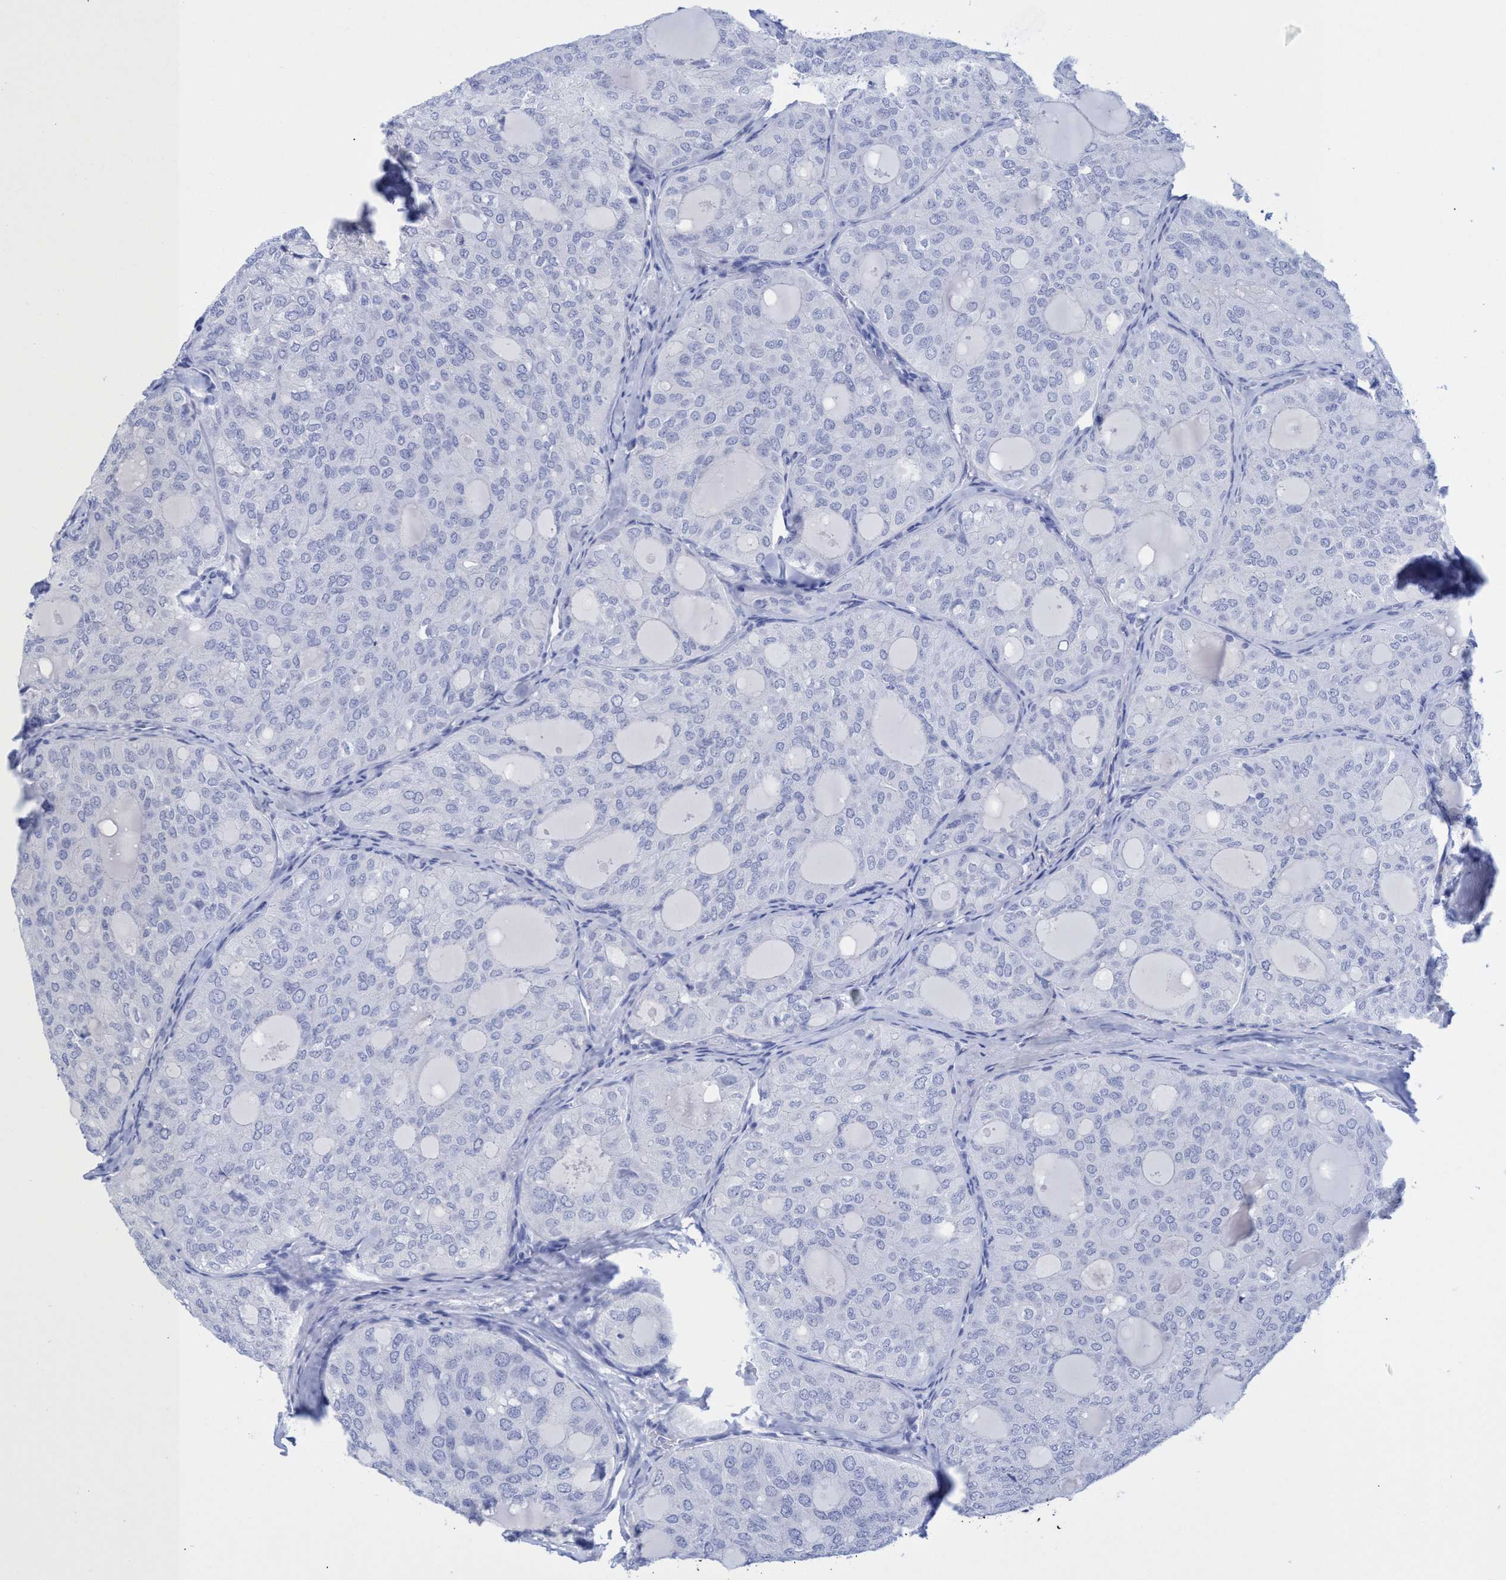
{"staining": {"intensity": "negative", "quantity": "none", "location": "none"}, "tissue": "thyroid cancer", "cell_type": "Tumor cells", "image_type": "cancer", "snomed": [{"axis": "morphology", "description": "Follicular adenoma carcinoma, NOS"}, {"axis": "topography", "description": "Thyroid gland"}], "caption": "This photomicrograph is of thyroid follicular adenoma carcinoma stained with IHC to label a protein in brown with the nuclei are counter-stained blue. There is no positivity in tumor cells.", "gene": "INSL6", "patient": {"sex": "male", "age": 75}}